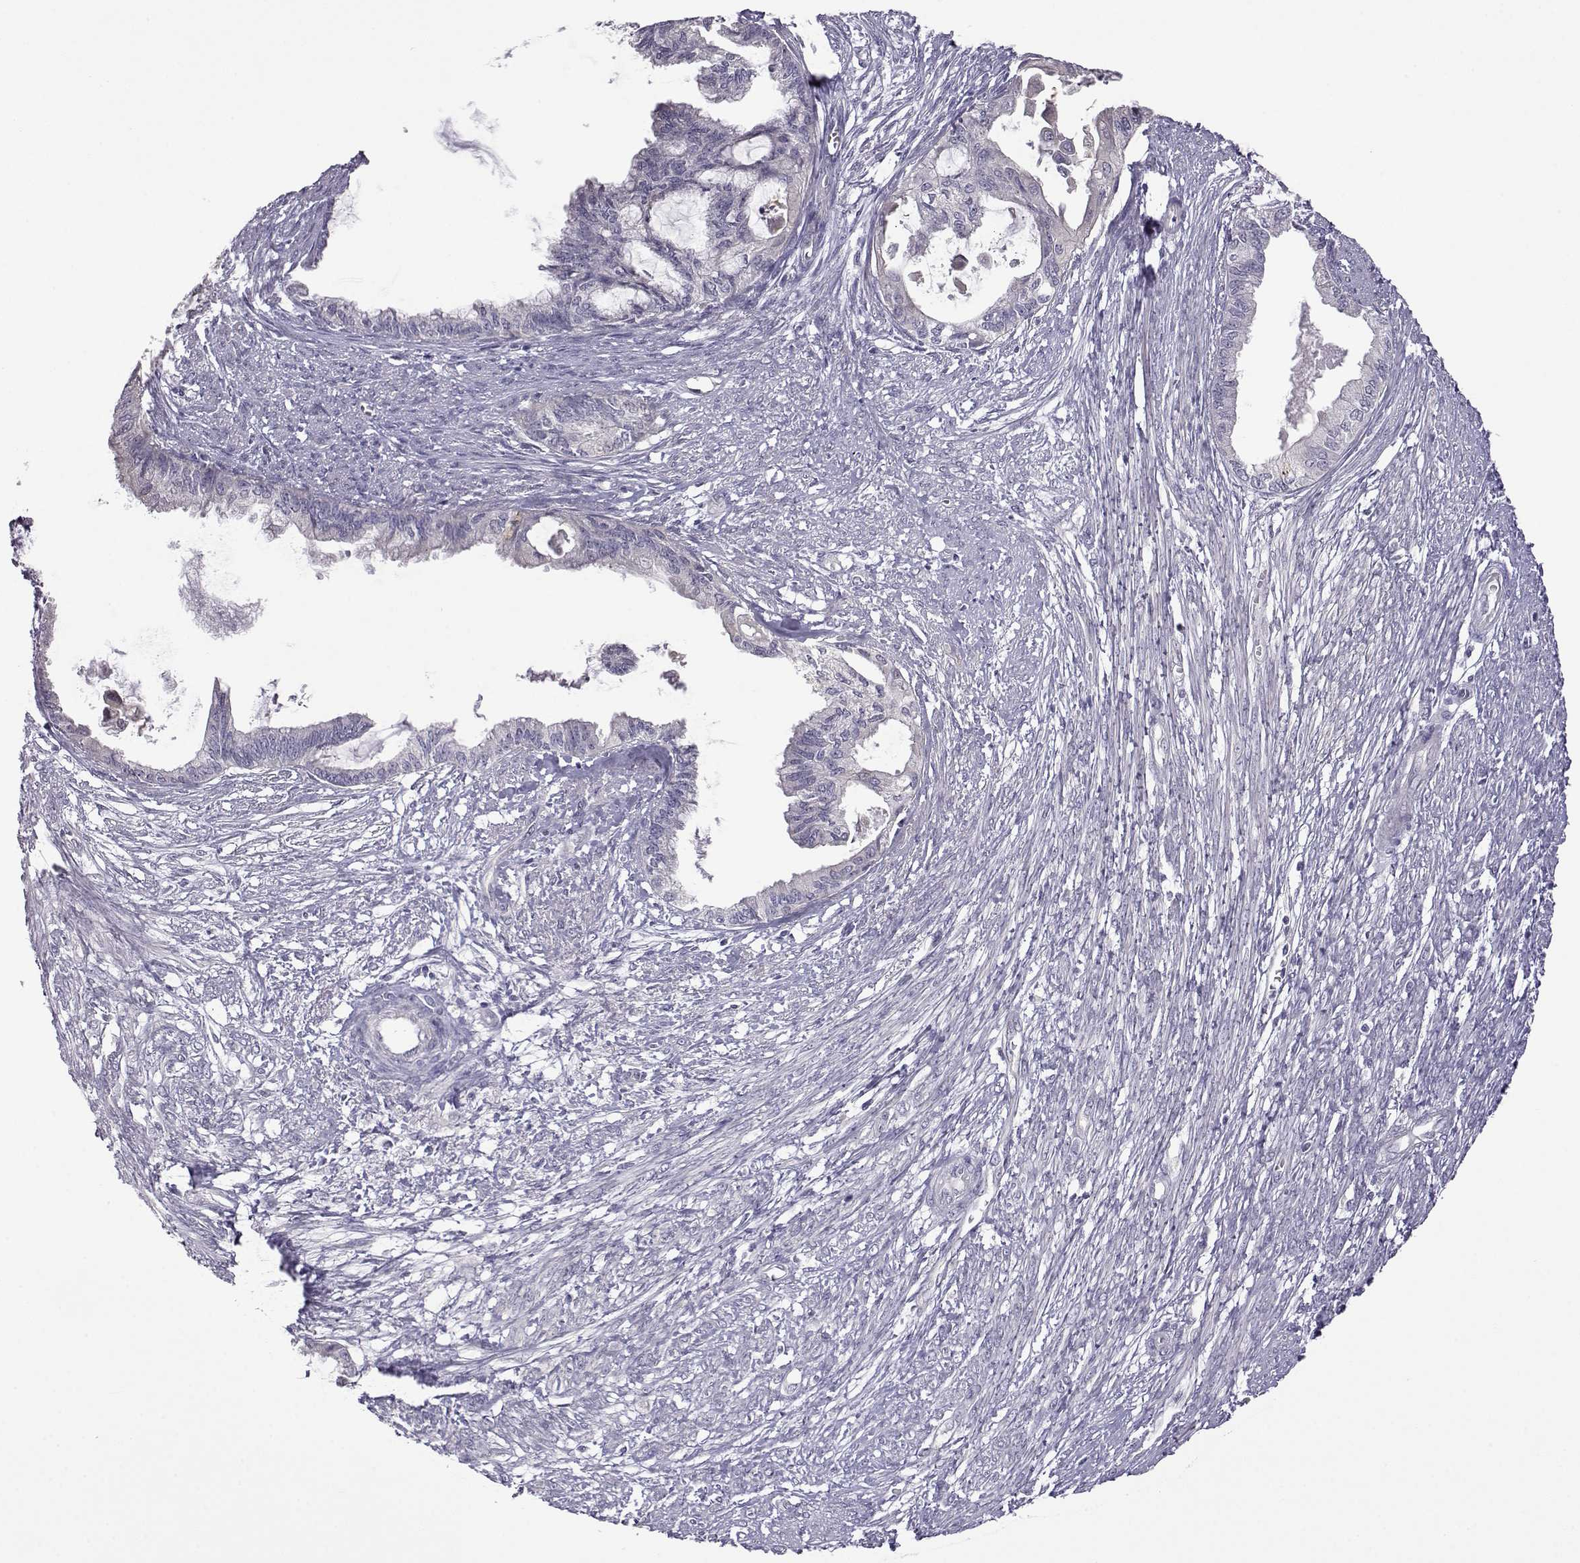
{"staining": {"intensity": "negative", "quantity": "none", "location": "none"}, "tissue": "endometrial cancer", "cell_type": "Tumor cells", "image_type": "cancer", "snomed": [{"axis": "morphology", "description": "Adenocarcinoma, NOS"}, {"axis": "topography", "description": "Endometrium"}], "caption": "Image shows no protein positivity in tumor cells of endometrial cancer tissue.", "gene": "VGF", "patient": {"sex": "female", "age": 86}}